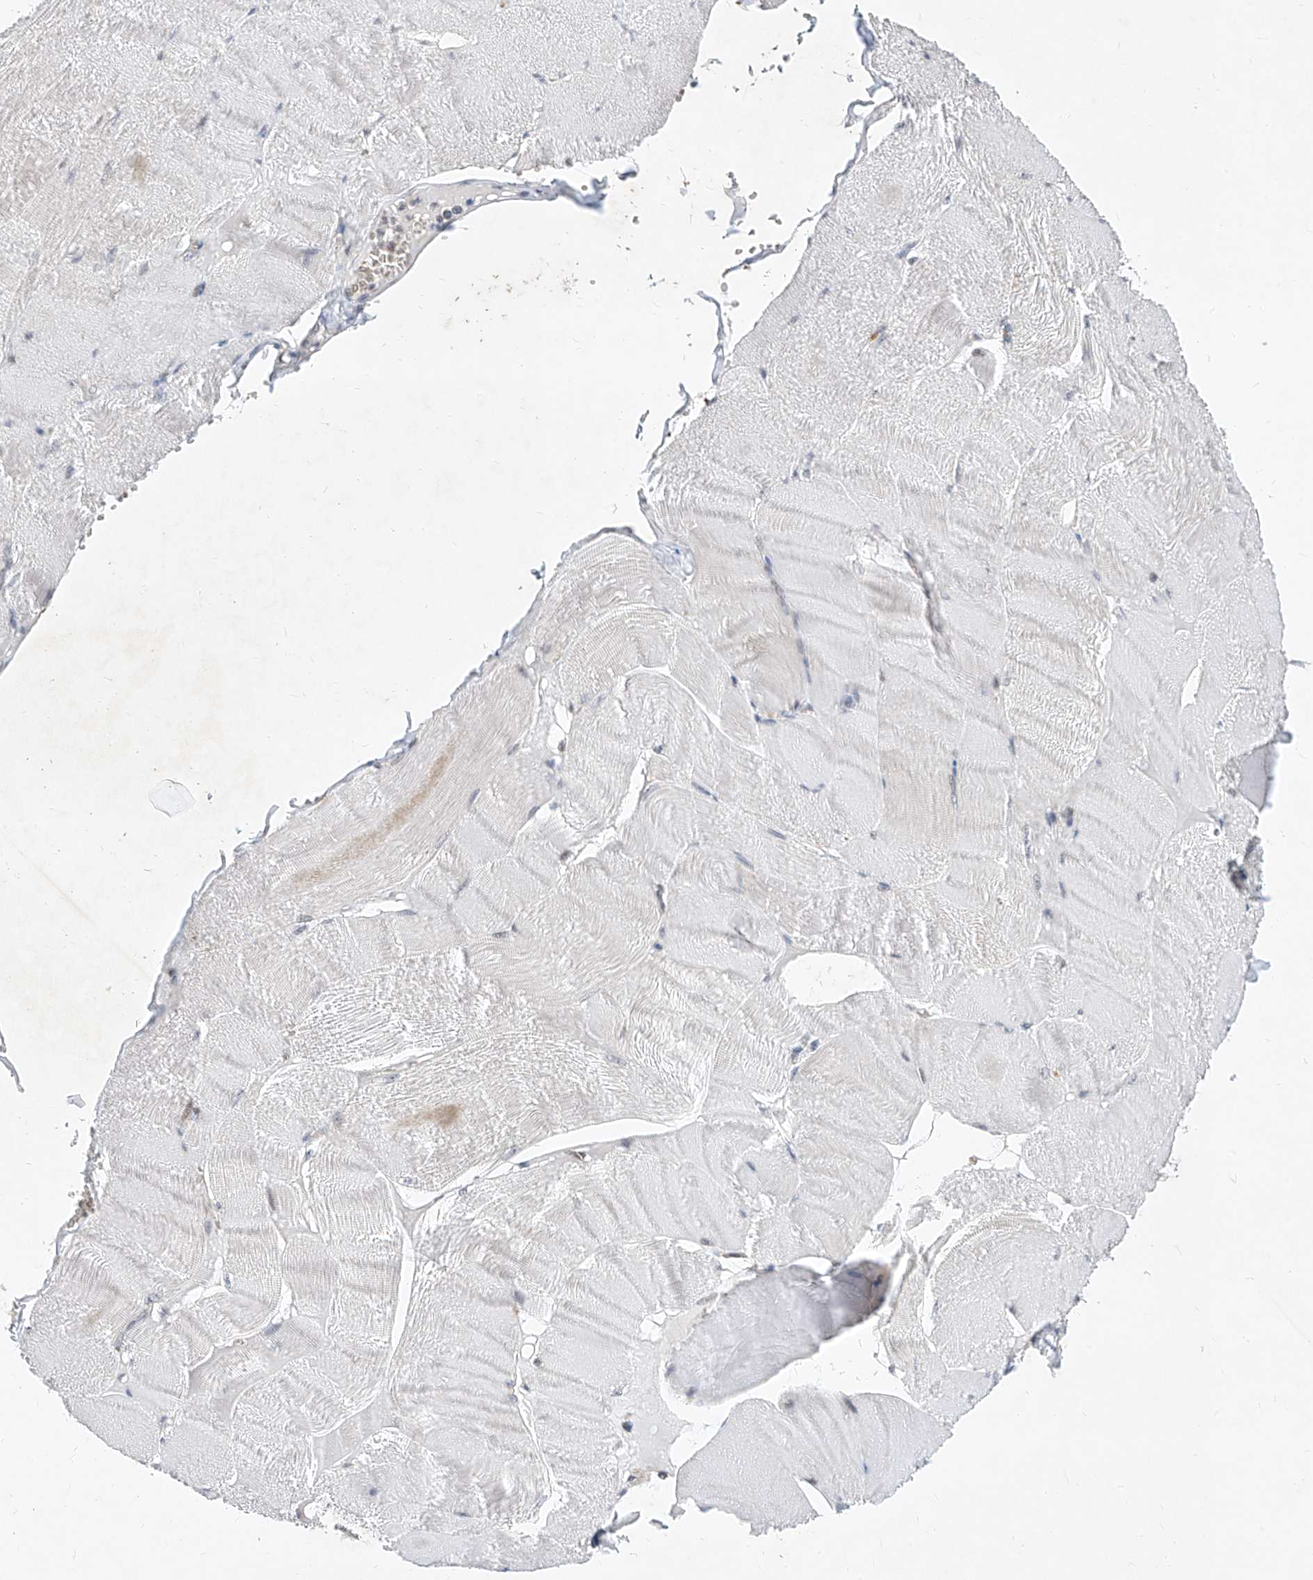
{"staining": {"intensity": "negative", "quantity": "none", "location": "none"}, "tissue": "skeletal muscle", "cell_type": "Myocytes", "image_type": "normal", "snomed": [{"axis": "morphology", "description": "Normal tissue, NOS"}, {"axis": "morphology", "description": "Basal cell carcinoma"}, {"axis": "topography", "description": "Skeletal muscle"}], "caption": "An IHC image of benign skeletal muscle is shown. There is no staining in myocytes of skeletal muscle.", "gene": "MX2", "patient": {"sex": "female", "age": 64}}